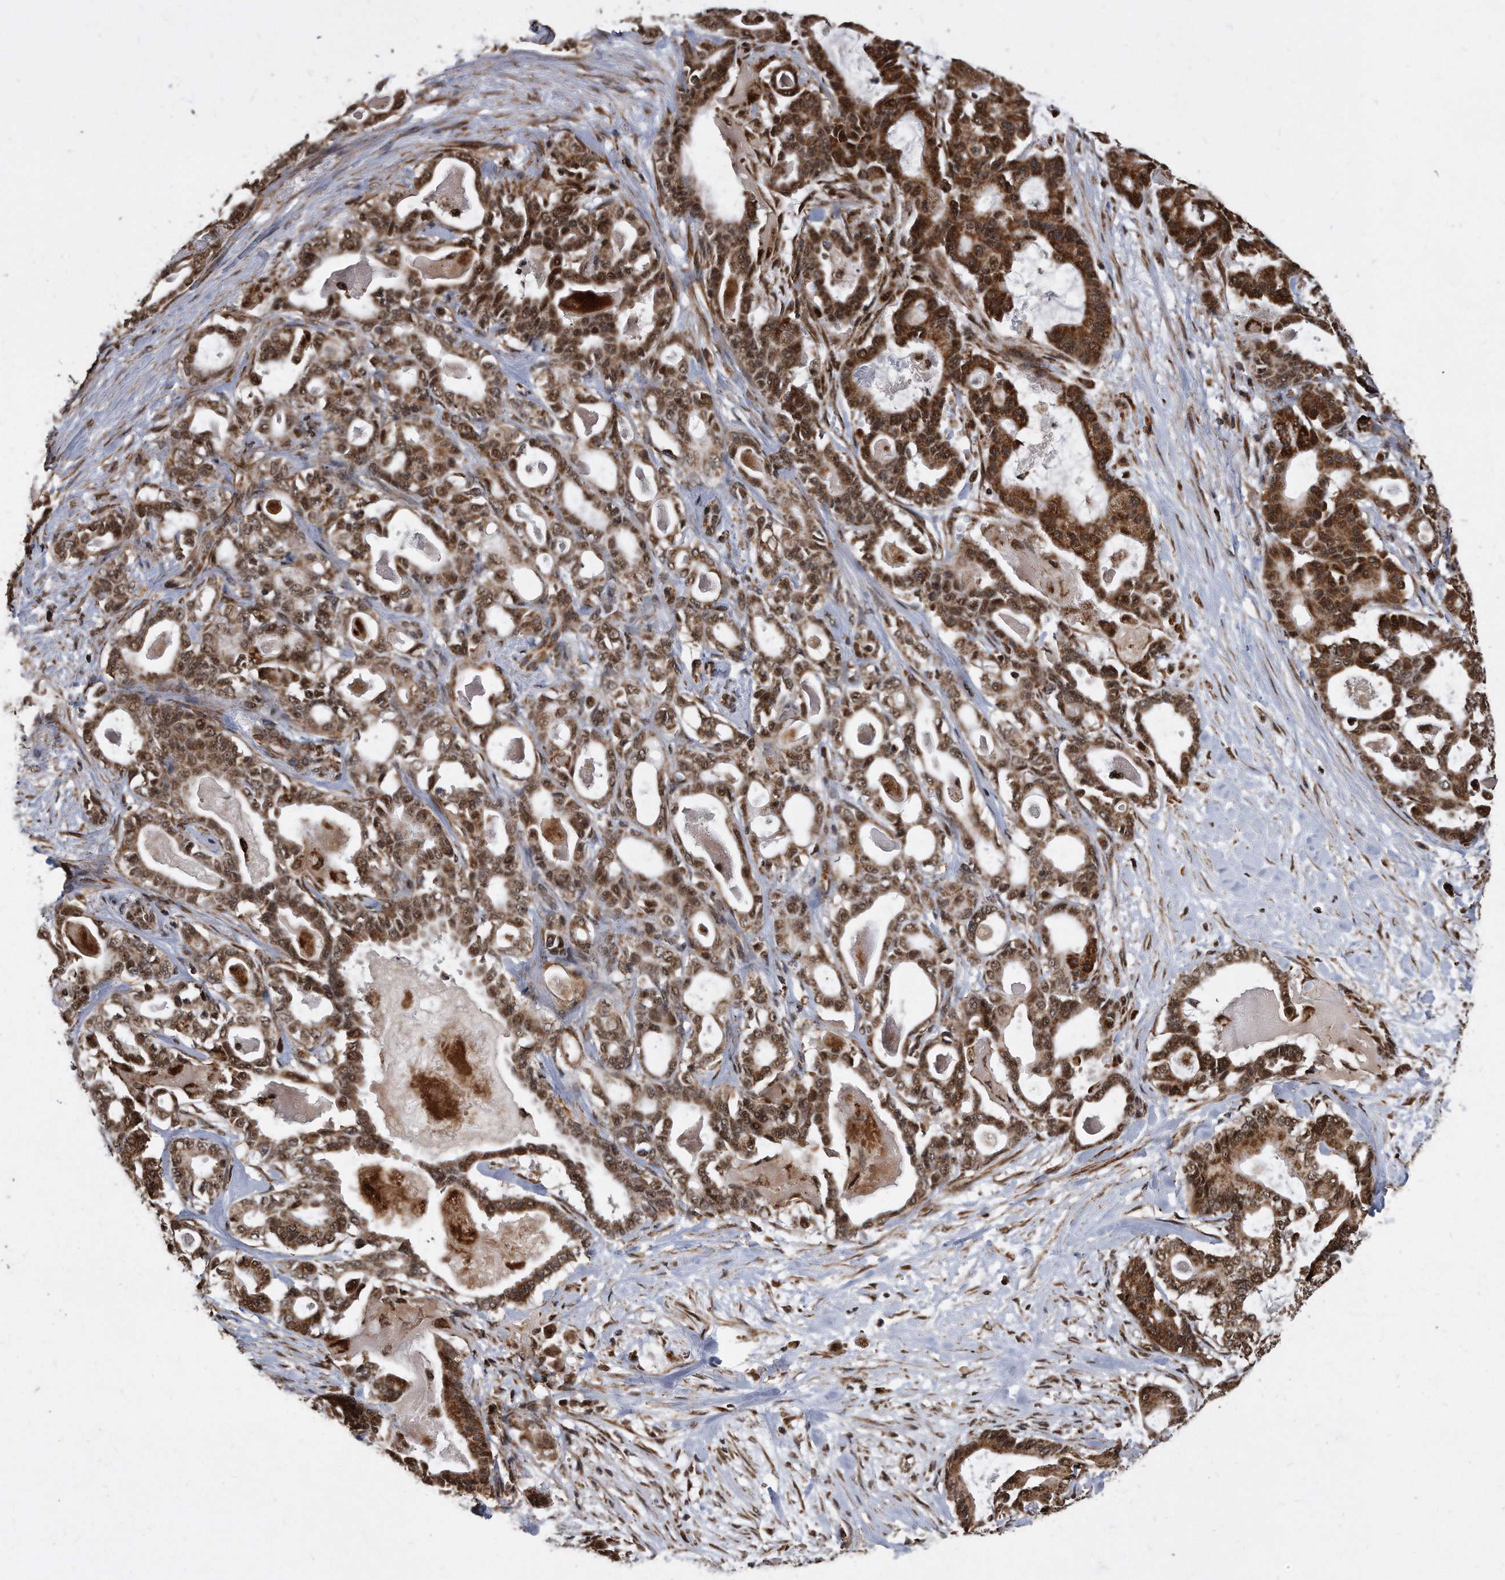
{"staining": {"intensity": "strong", "quantity": ">75%", "location": "cytoplasmic/membranous,nuclear"}, "tissue": "pancreatic cancer", "cell_type": "Tumor cells", "image_type": "cancer", "snomed": [{"axis": "morphology", "description": "Adenocarcinoma, NOS"}, {"axis": "topography", "description": "Pancreas"}], "caption": "The photomicrograph shows a brown stain indicating the presence of a protein in the cytoplasmic/membranous and nuclear of tumor cells in adenocarcinoma (pancreatic). The protein is stained brown, and the nuclei are stained in blue (DAB IHC with brightfield microscopy, high magnification).", "gene": "DUSP22", "patient": {"sex": "male", "age": 63}}